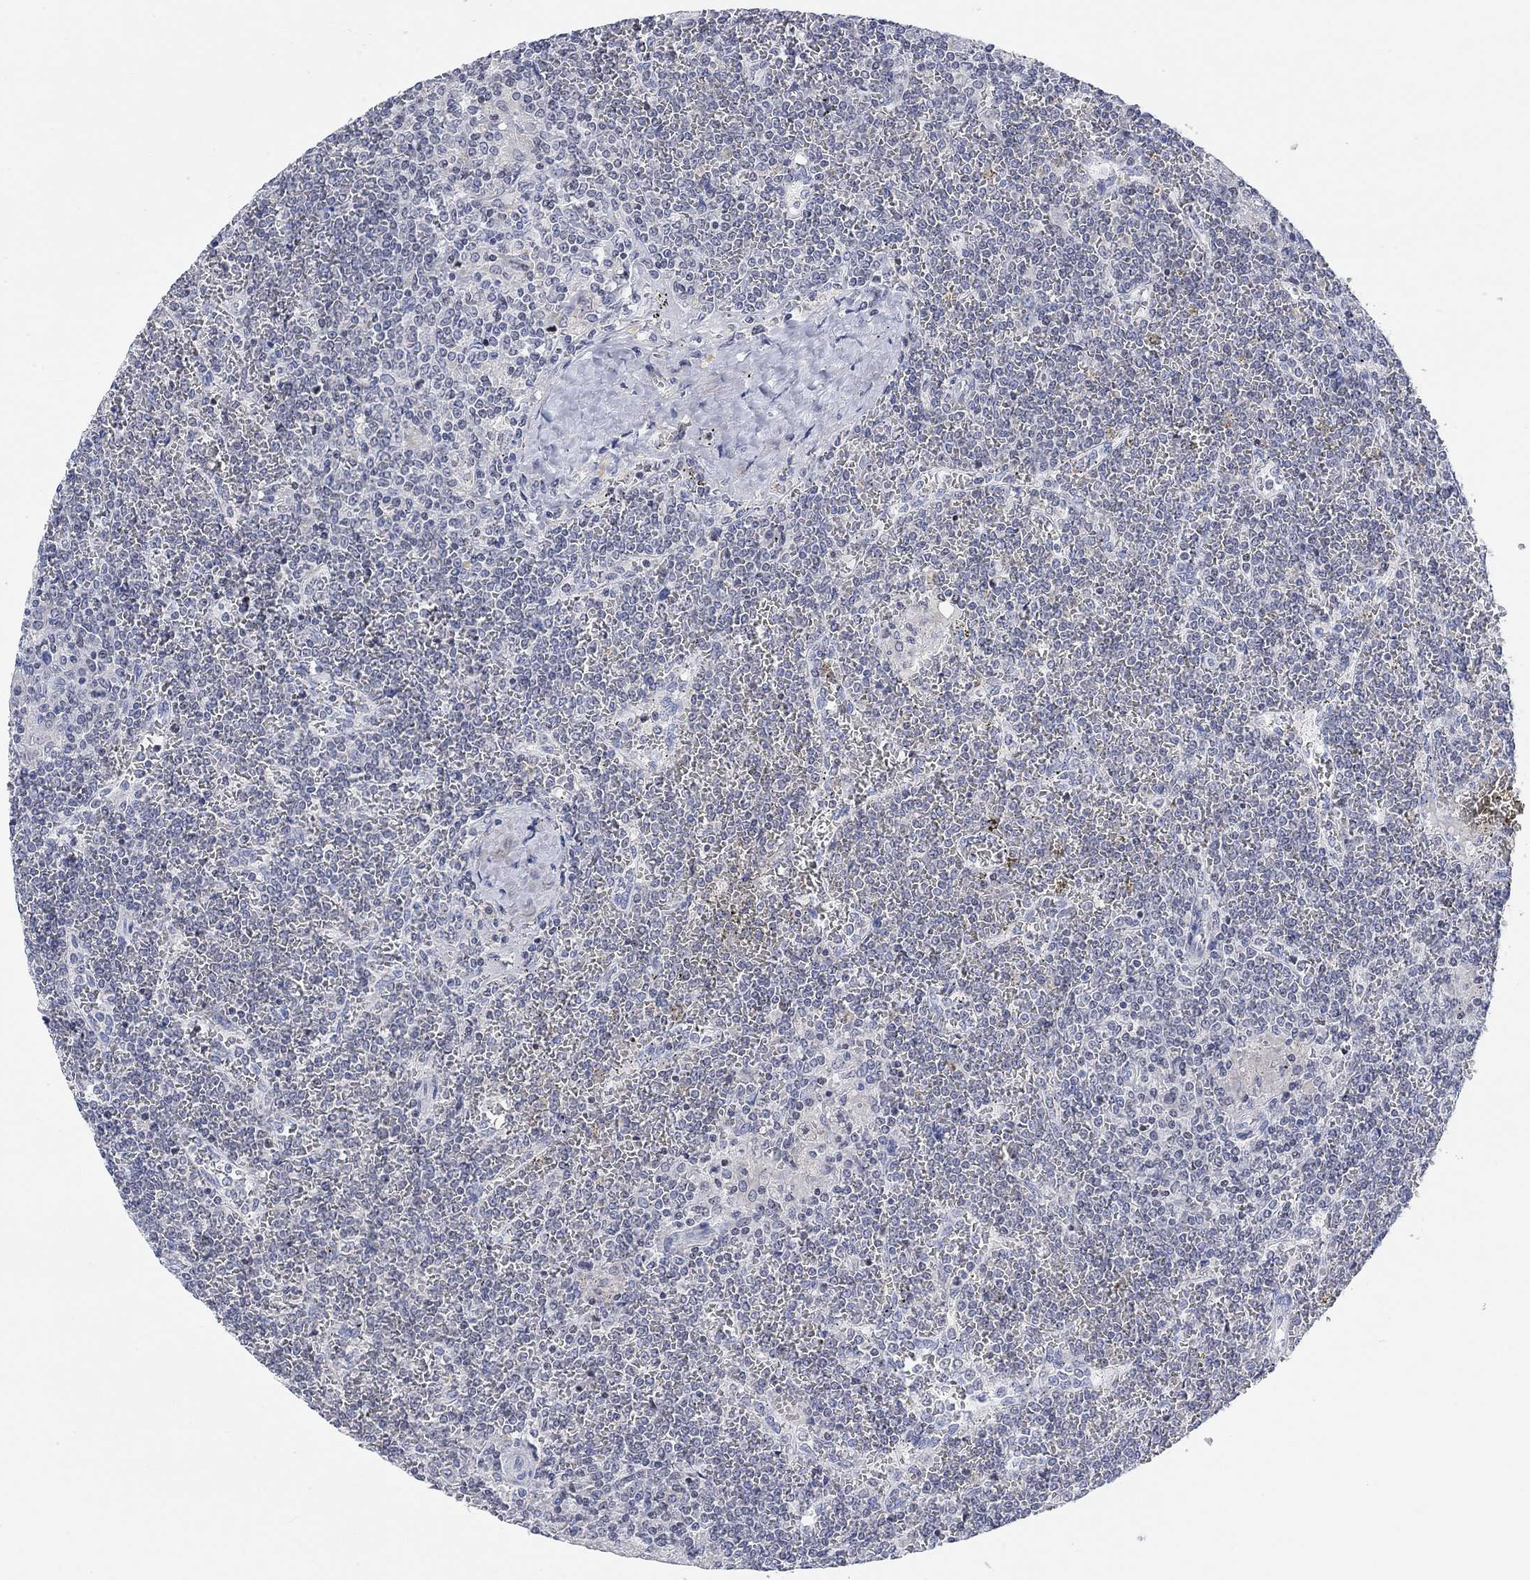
{"staining": {"intensity": "negative", "quantity": "none", "location": "none"}, "tissue": "lymphoma", "cell_type": "Tumor cells", "image_type": "cancer", "snomed": [{"axis": "morphology", "description": "Malignant lymphoma, non-Hodgkin's type, Low grade"}, {"axis": "topography", "description": "Spleen"}], "caption": "This is an immunohistochemistry (IHC) histopathology image of human lymphoma. There is no positivity in tumor cells.", "gene": "ATP6V1E2", "patient": {"sex": "female", "age": 19}}